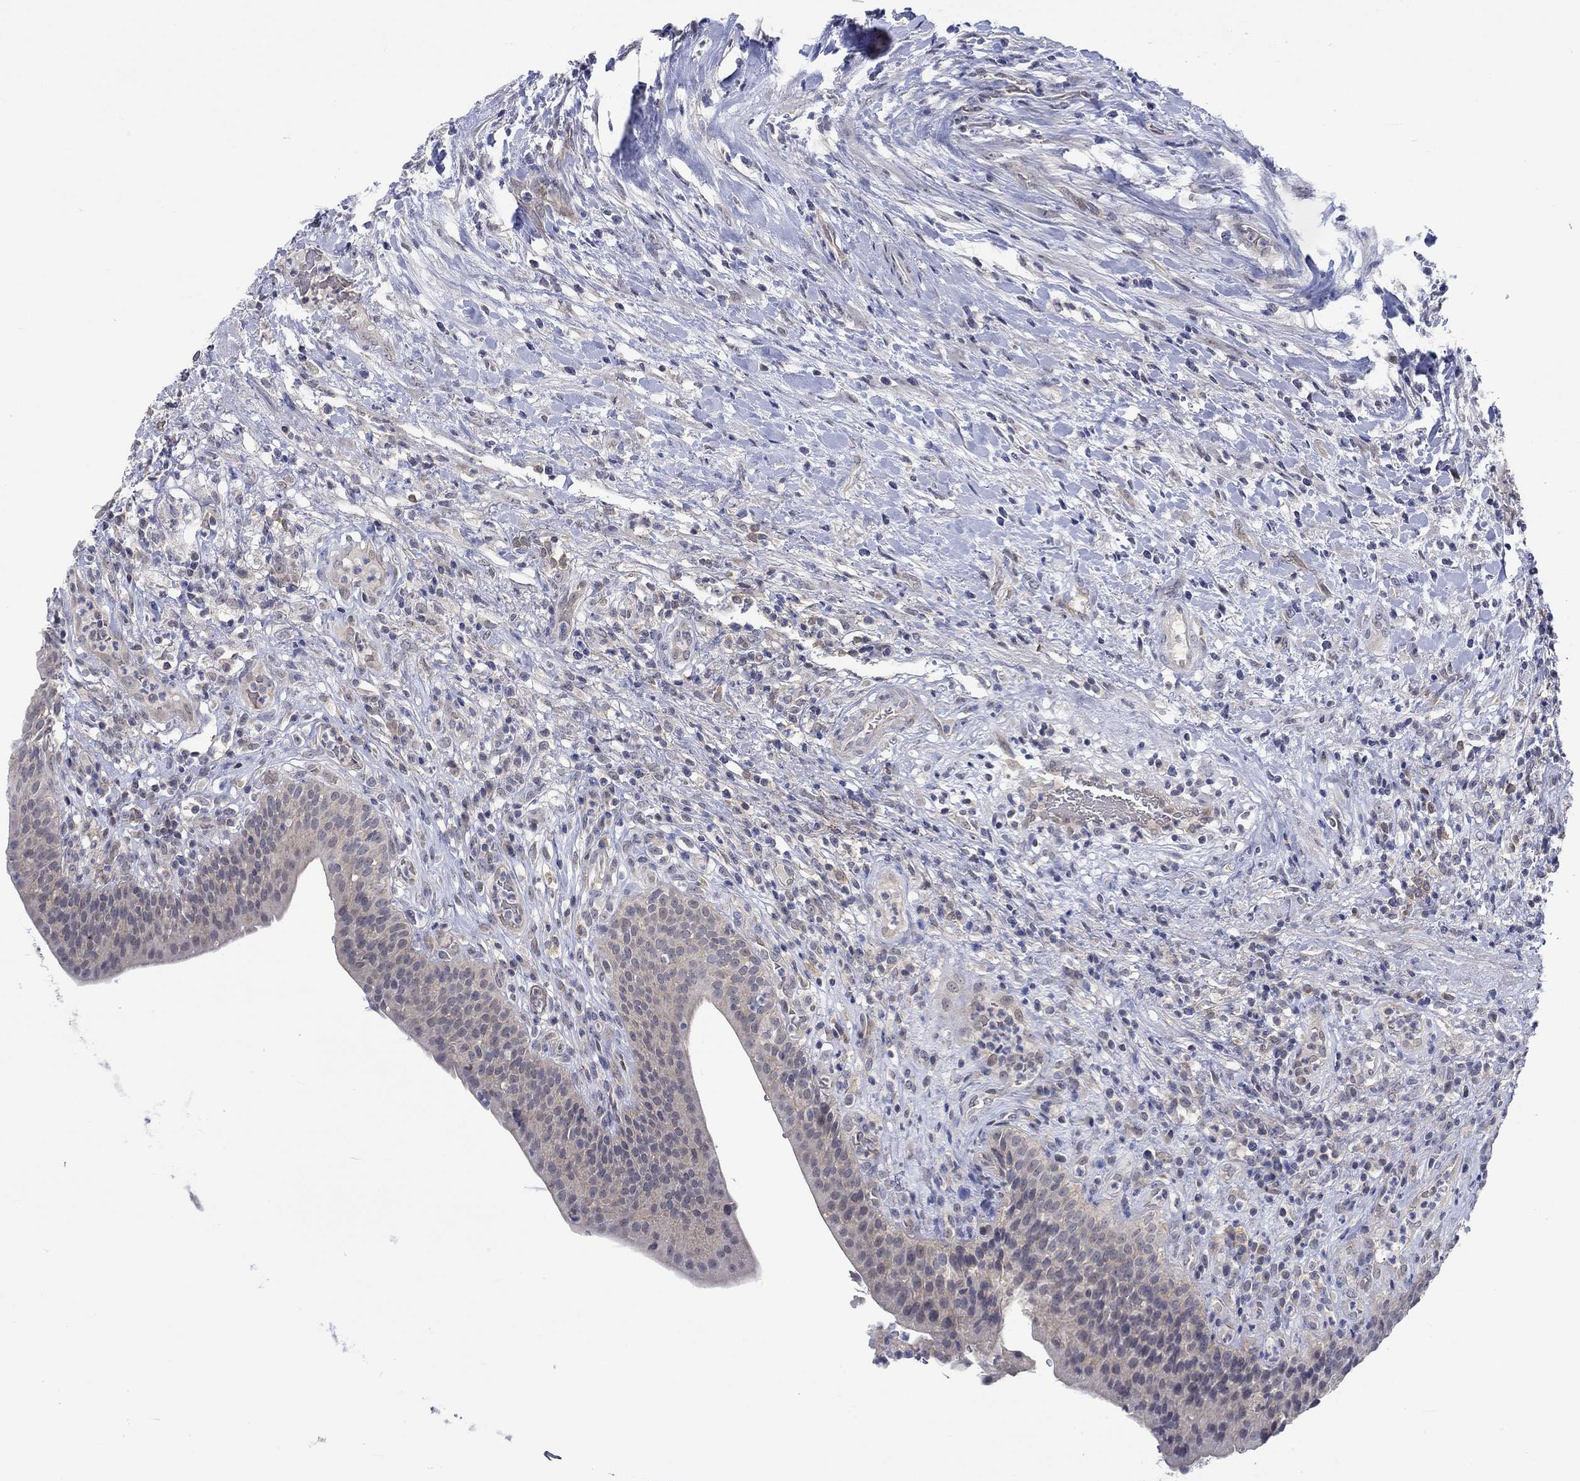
{"staining": {"intensity": "weak", "quantity": "25%-75%", "location": "cytoplasmic/membranous"}, "tissue": "urinary bladder", "cell_type": "Urothelial cells", "image_type": "normal", "snomed": [{"axis": "morphology", "description": "Normal tissue, NOS"}, {"axis": "topography", "description": "Urinary bladder"}], "caption": "Immunohistochemistry of unremarkable urinary bladder reveals low levels of weak cytoplasmic/membranous staining in approximately 25%-75% of urothelial cells. (brown staining indicates protein expression, while blue staining denotes nuclei).", "gene": "WASF1", "patient": {"sex": "male", "age": 66}}